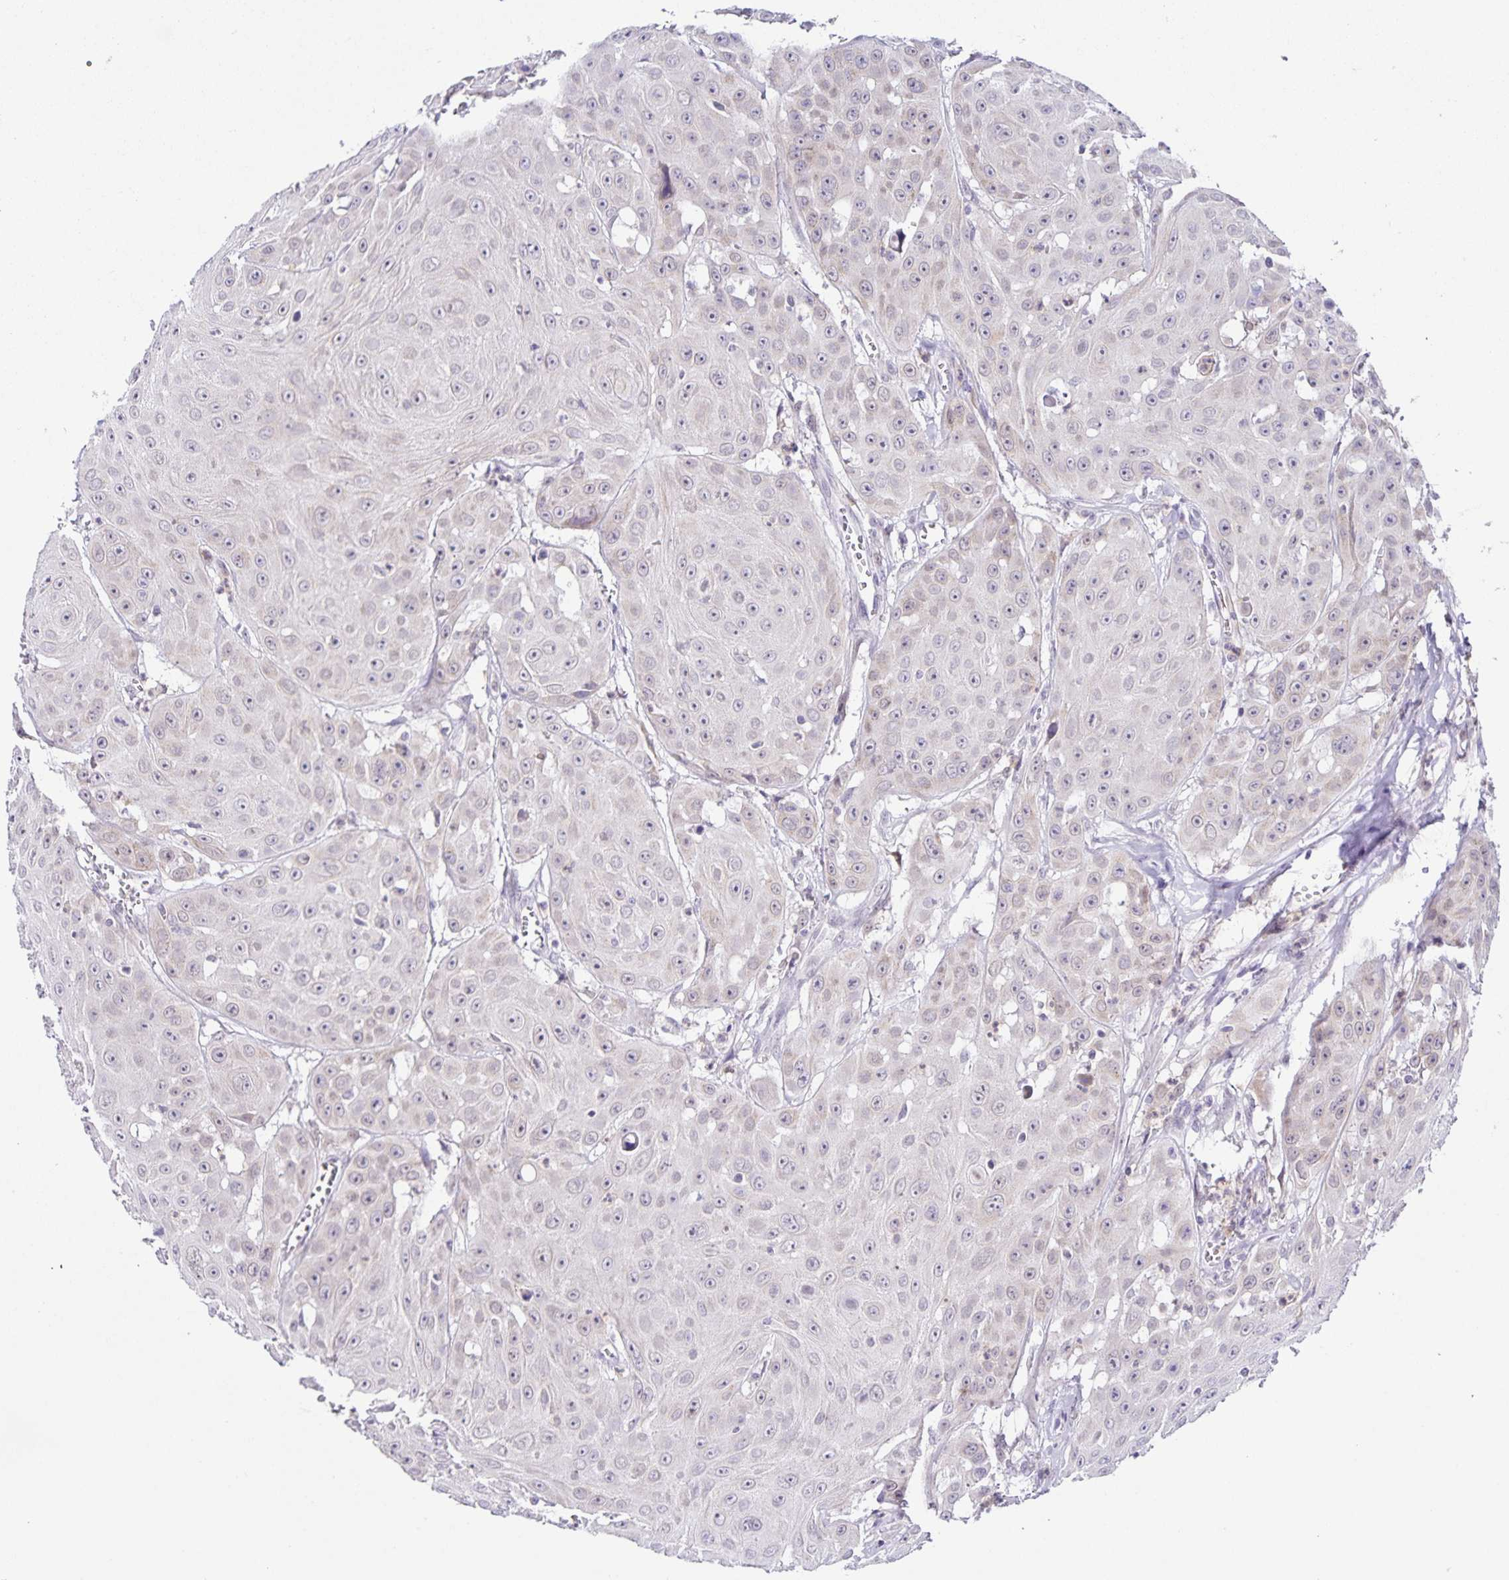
{"staining": {"intensity": "negative", "quantity": "none", "location": "none"}, "tissue": "head and neck cancer", "cell_type": "Tumor cells", "image_type": "cancer", "snomed": [{"axis": "morphology", "description": "Squamous cell carcinoma, NOS"}, {"axis": "topography", "description": "Oral tissue"}, {"axis": "topography", "description": "Head-Neck"}], "caption": "DAB immunohistochemical staining of head and neck cancer (squamous cell carcinoma) shows no significant expression in tumor cells. Nuclei are stained in blue.", "gene": "STPG4", "patient": {"sex": "male", "age": 81}}